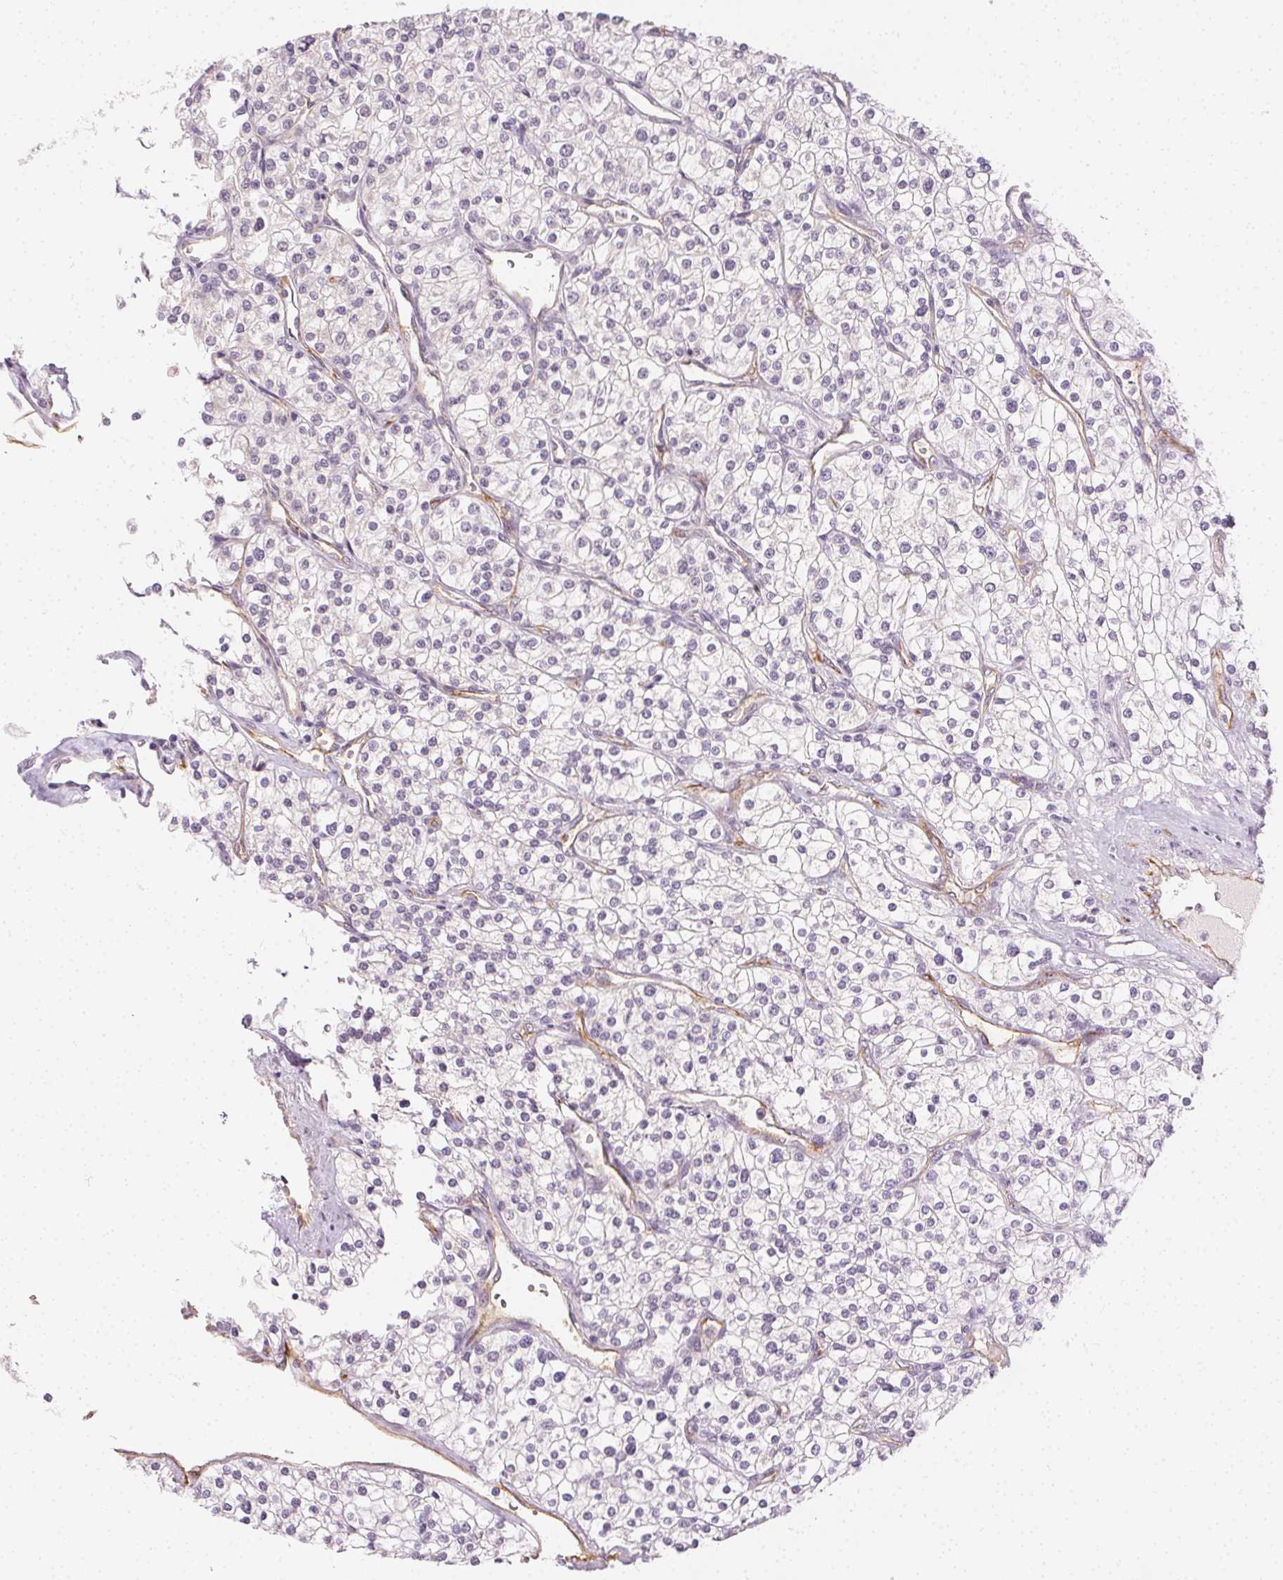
{"staining": {"intensity": "negative", "quantity": "none", "location": "none"}, "tissue": "renal cancer", "cell_type": "Tumor cells", "image_type": "cancer", "snomed": [{"axis": "morphology", "description": "Adenocarcinoma, NOS"}, {"axis": "topography", "description": "Kidney"}], "caption": "This micrograph is of renal adenocarcinoma stained with immunohistochemistry (IHC) to label a protein in brown with the nuclei are counter-stained blue. There is no staining in tumor cells.", "gene": "PODXL", "patient": {"sex": "male", "age": 80}}